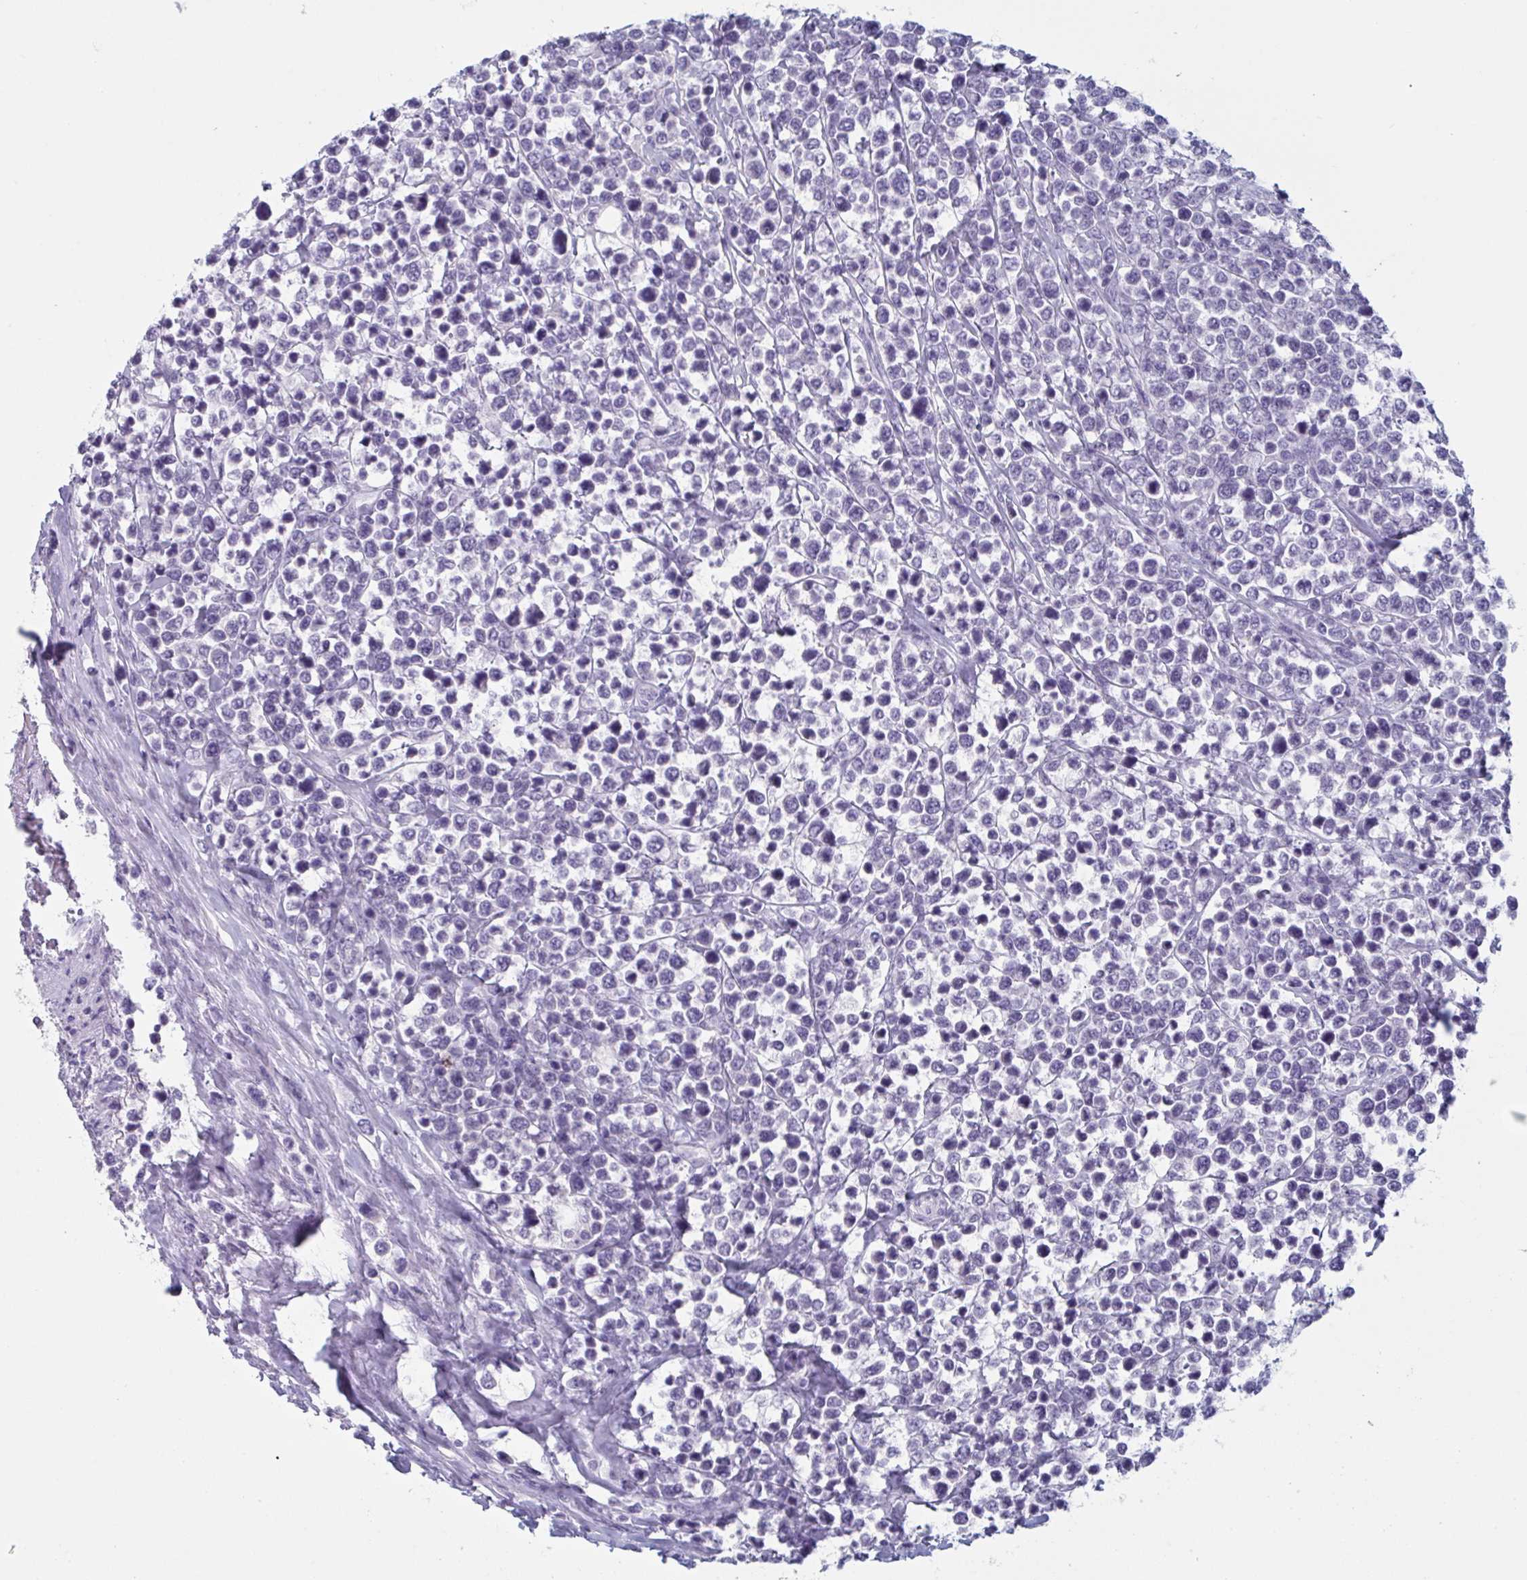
{"staining": {"intensity": "negative", "quantity": "none", "location": "none"}, "tissue": "lymphoma", "cell_type": "Tumor cells", "image_type": "cancer", "snomed": [{"axis": "morphology", "description": "Malignant lymphoma, non-Hodgkin's type, High grade"}, {"axis": "topography", "description": "Soft tissue"}], "caption": "This histopathology image is of malignant lymphoma, non-Hodgkin's type (high-grade) stained with immunohistochemistry to label a protein in brown with the nuclei are counter-stained blue. There is no staining in tumor cells. The staining was performed using DAB (3,3'-diaminobenzidine) to visualize the protein expression in brown, while the nuclei were stained in blue with hematoxylin (Magnification: 20x).", "gene": "NDUFC2", "patient": {"sex": "female", "age": 56}}